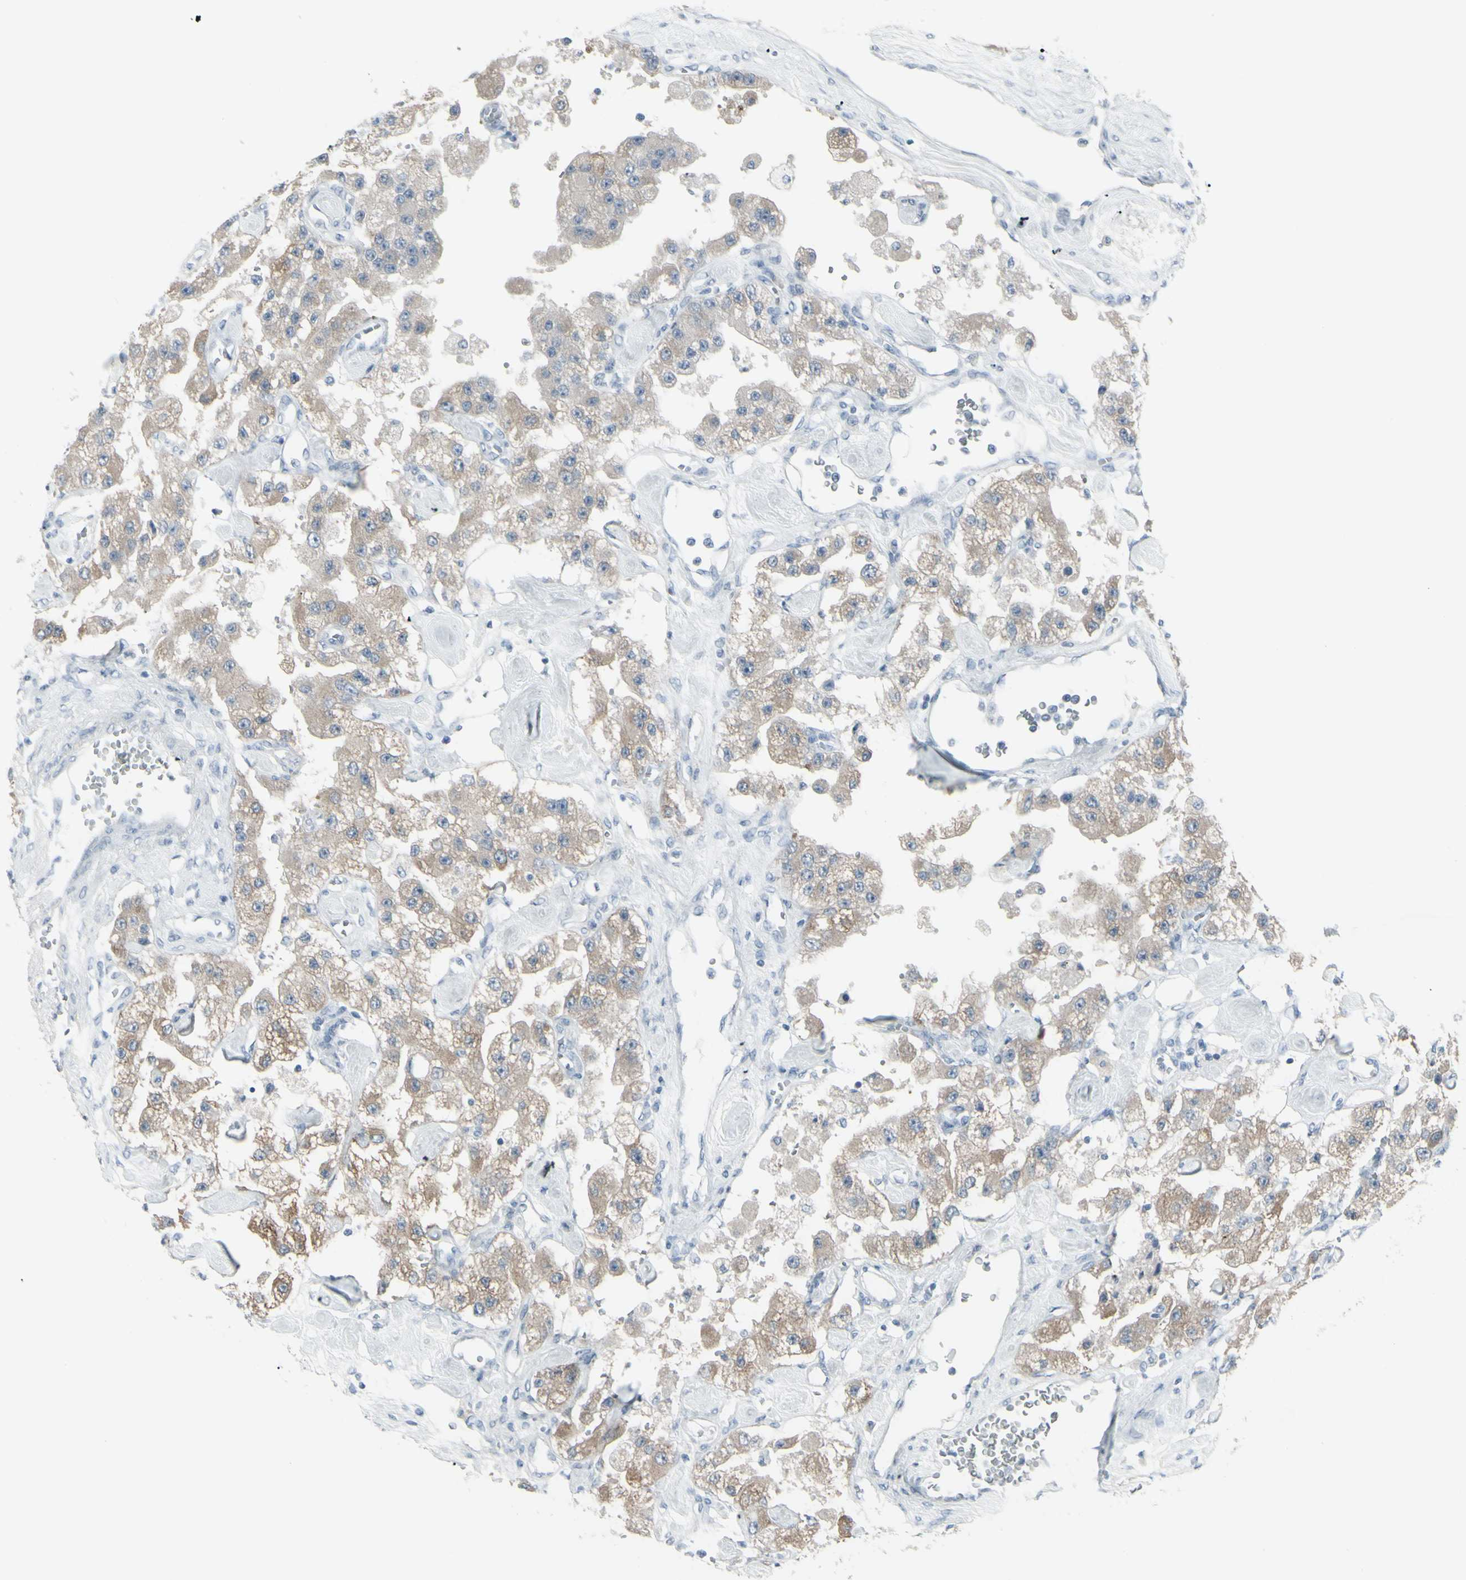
{"staining": {"intensity": "weak", "quantity": ">75%", "location": "cytoplasmic/membranous"}, "tissue": "carcinoid", "cell_type": "Tumor cells", "image_type": "cancer", "snomed": [{"axis": "morphology", "description": "Carcinoid, malignant, NOS"}, {"axis": "topography", "description": "Pancreas"}], "caption": "This is a histology image of immunohistochemistry (IHC) staining of malignant carcinoid, which shows weak positivity in the cytoplasmic/membranous of tumor cells.", "gene": "RAB3A", "patient": {"sex": "male", "age": 41}}